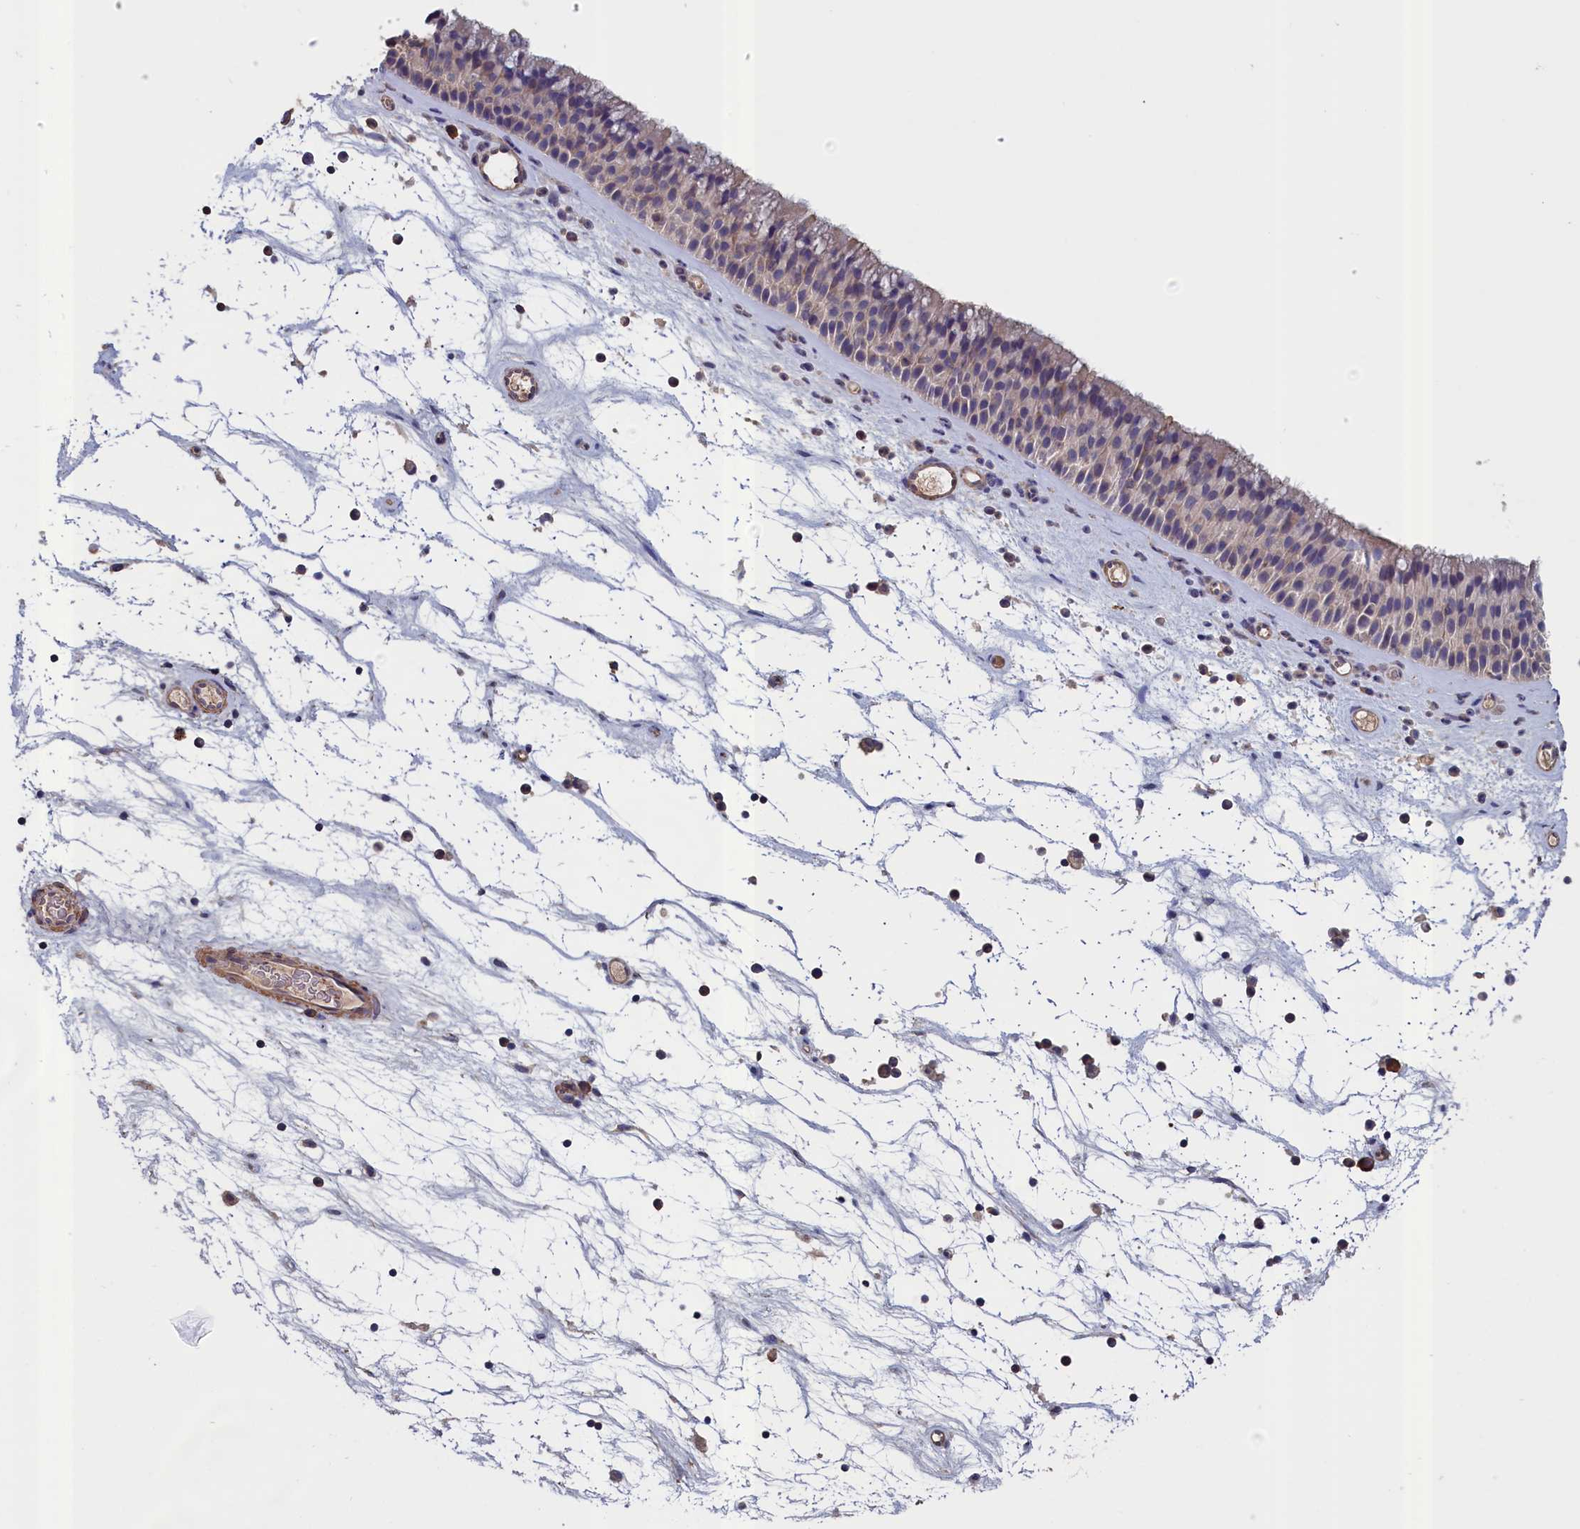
{"staining": {"intensity": "moderate", "quantity": "25%-75%", "location": "cytoplasmic/membranous"}, "tissue": "nasopharynx", "cell_type": "Respiratory epithelial cells", "image_type": "normal", "snomed": [{"axis": "morphology", "description": "Normal tissue, NOS"}, {"axis": "topography", "description": "Nasopharynx"}], "caption": "Approximately 25%-75% of respiratory epithelial cells in normal nasopharynx show moderate cytoplasmic/membranous protein staining as visualized by brown immunohistochemical staining.", "gene": "ANKRD2", "patient": {"sex": "male", "age": 64}}